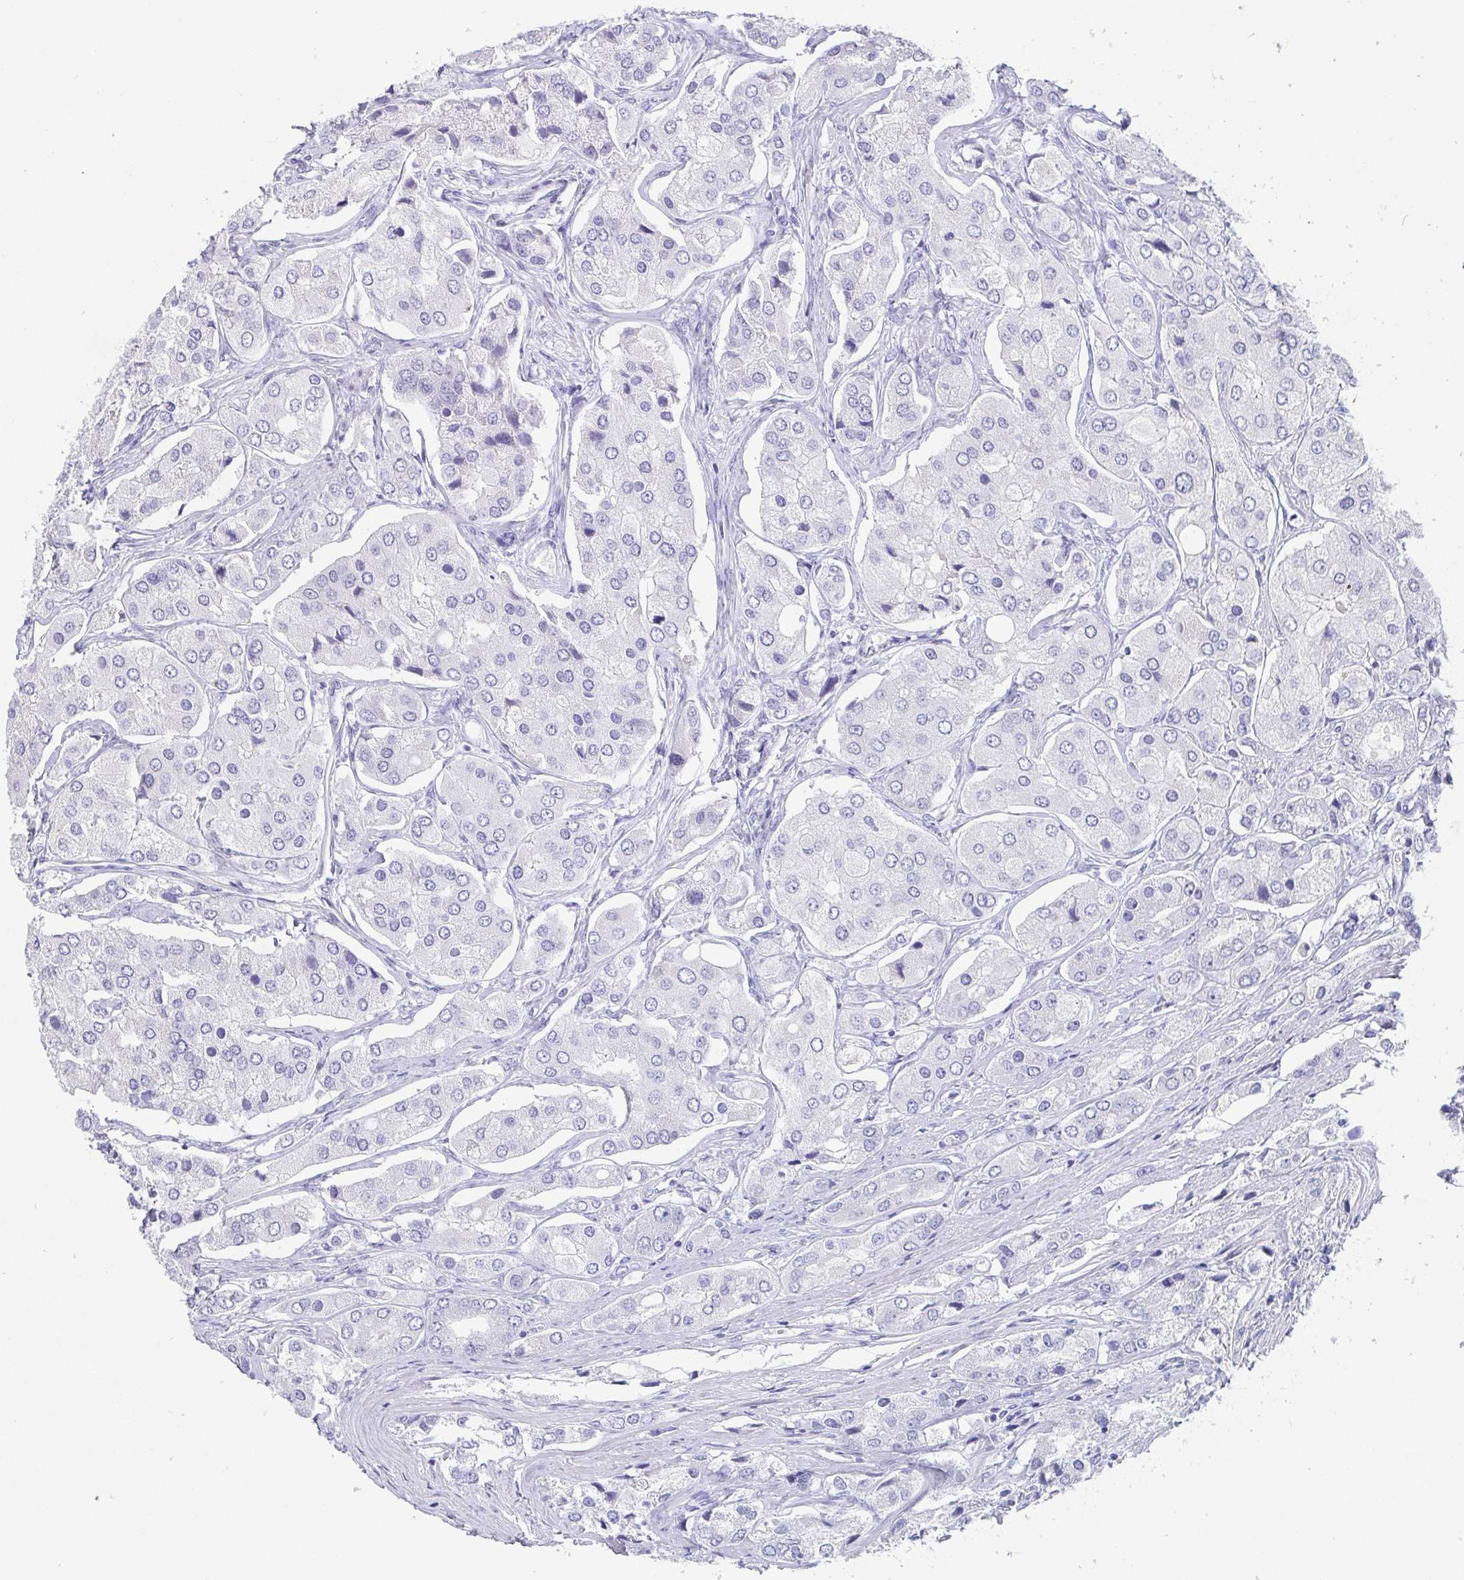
{"staining": {"intensity": "negative", "quantity": "none", "location": "none"}, "tissue": "prostate cancer", "cell_type": "Tumor cells", "image_type": "cancer", "snomed": [{"axis": "morphology", "description": "Adenocarcinoma, Low grade"}, {"axis": "topography", "description": "Prostate"}], "caption": "High power microscopy image of an IHC image of adenocarcinoma (low-grade) (prostate), revealing no significant staining in tumor cells.", "gene": "SCGN", "patient": {"sex": "male", "age": 69}}